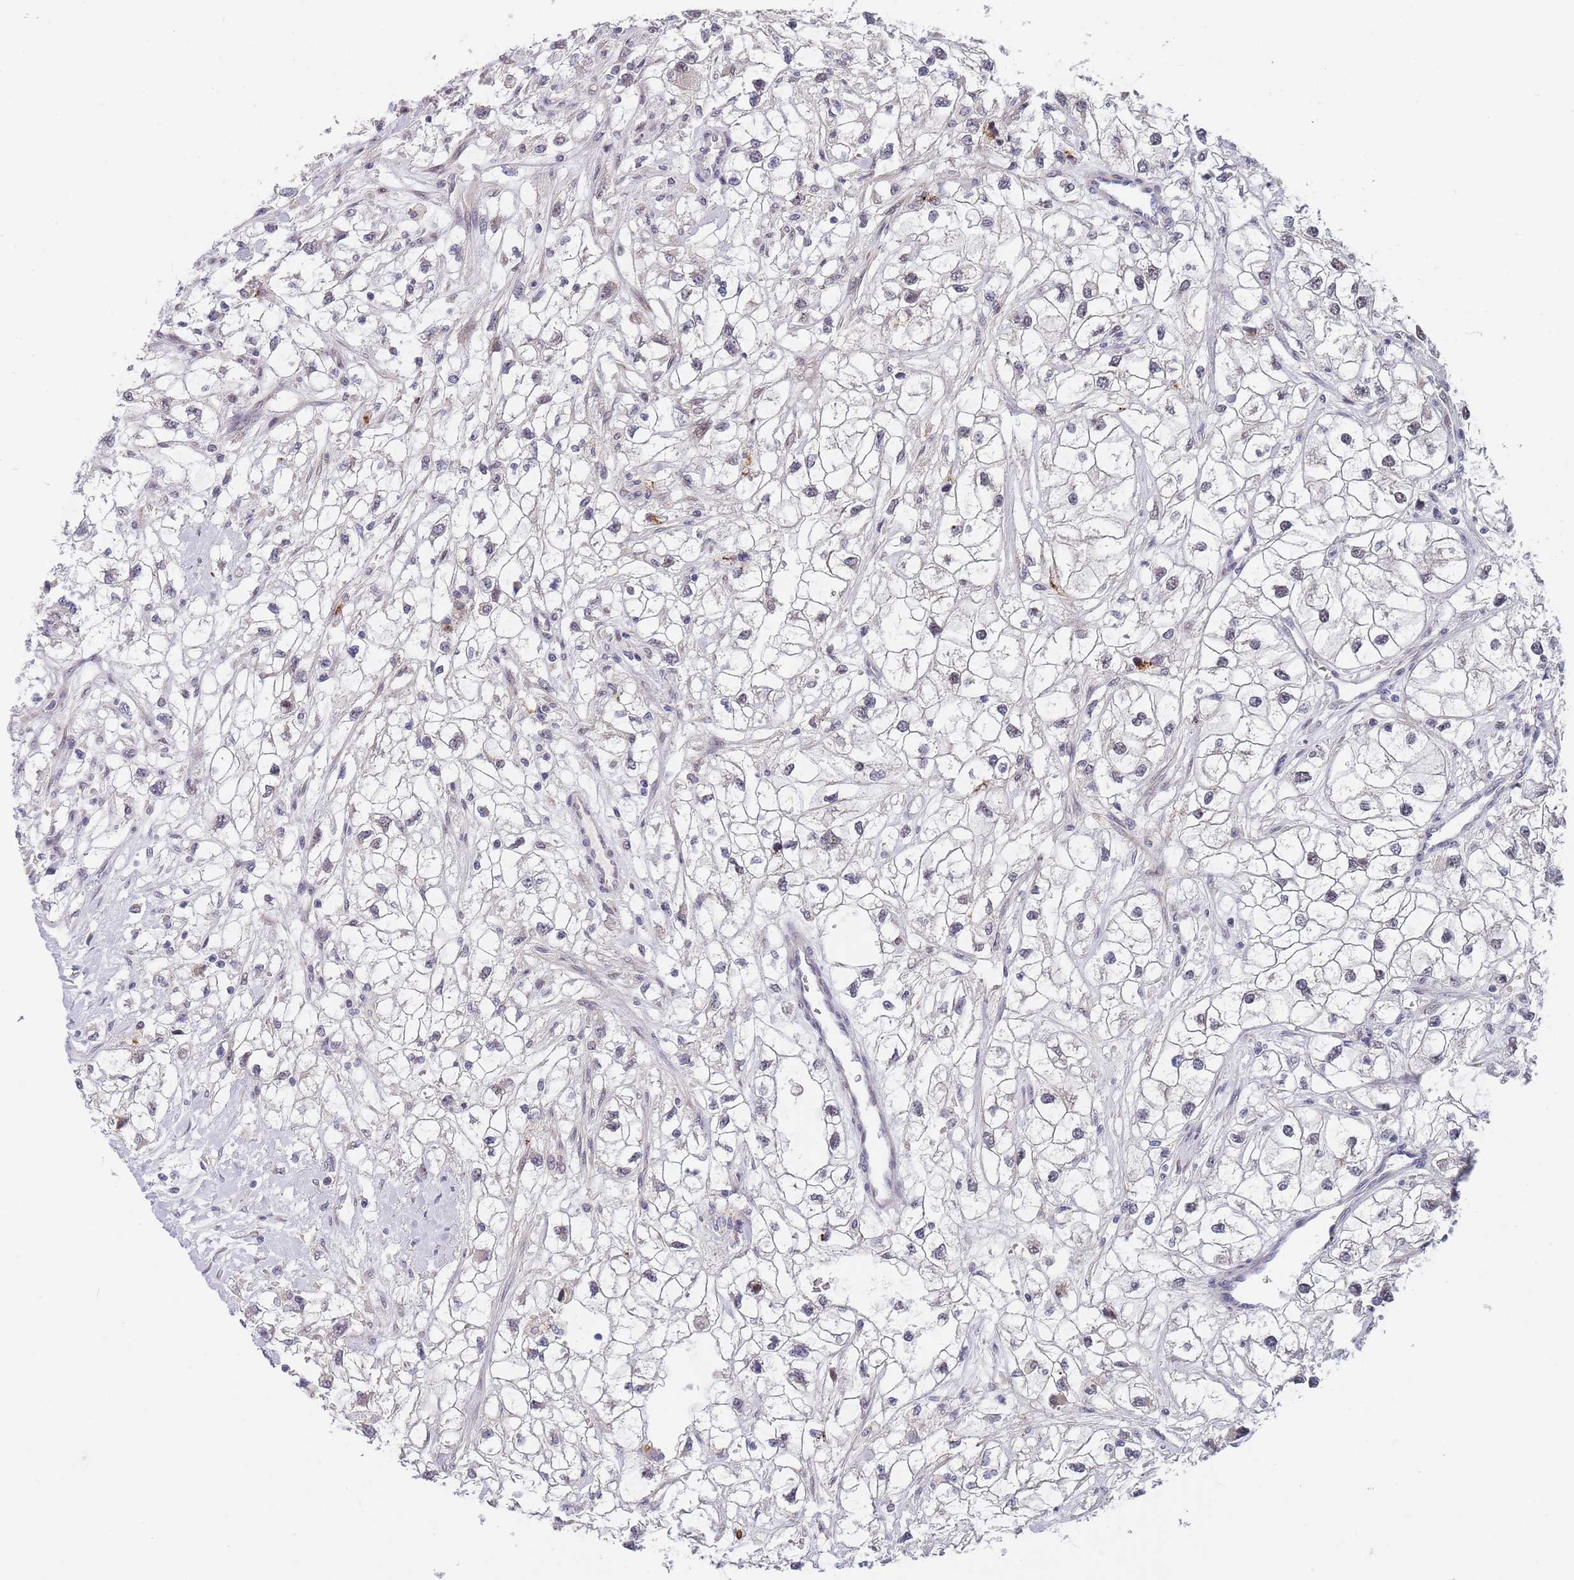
{"staining": {"intensity": "negative", "quantity": "none", "location": "none"}, "tissue": "renal cancer", "cell_type": "Tumor cells", "image_type": "cancer", "snomed": [{"axis": "morphology", "description": "Adenocarcinoma, NOS"}, {"axis": "topography", "description": "Kidney"}], "caption": "DAB immunohistochemical staining of renal adenocarcinoma shows no significant positivity in tumor cells.", "gene": "PLCL2", "patient": {"sex": "male", "age": 59}}